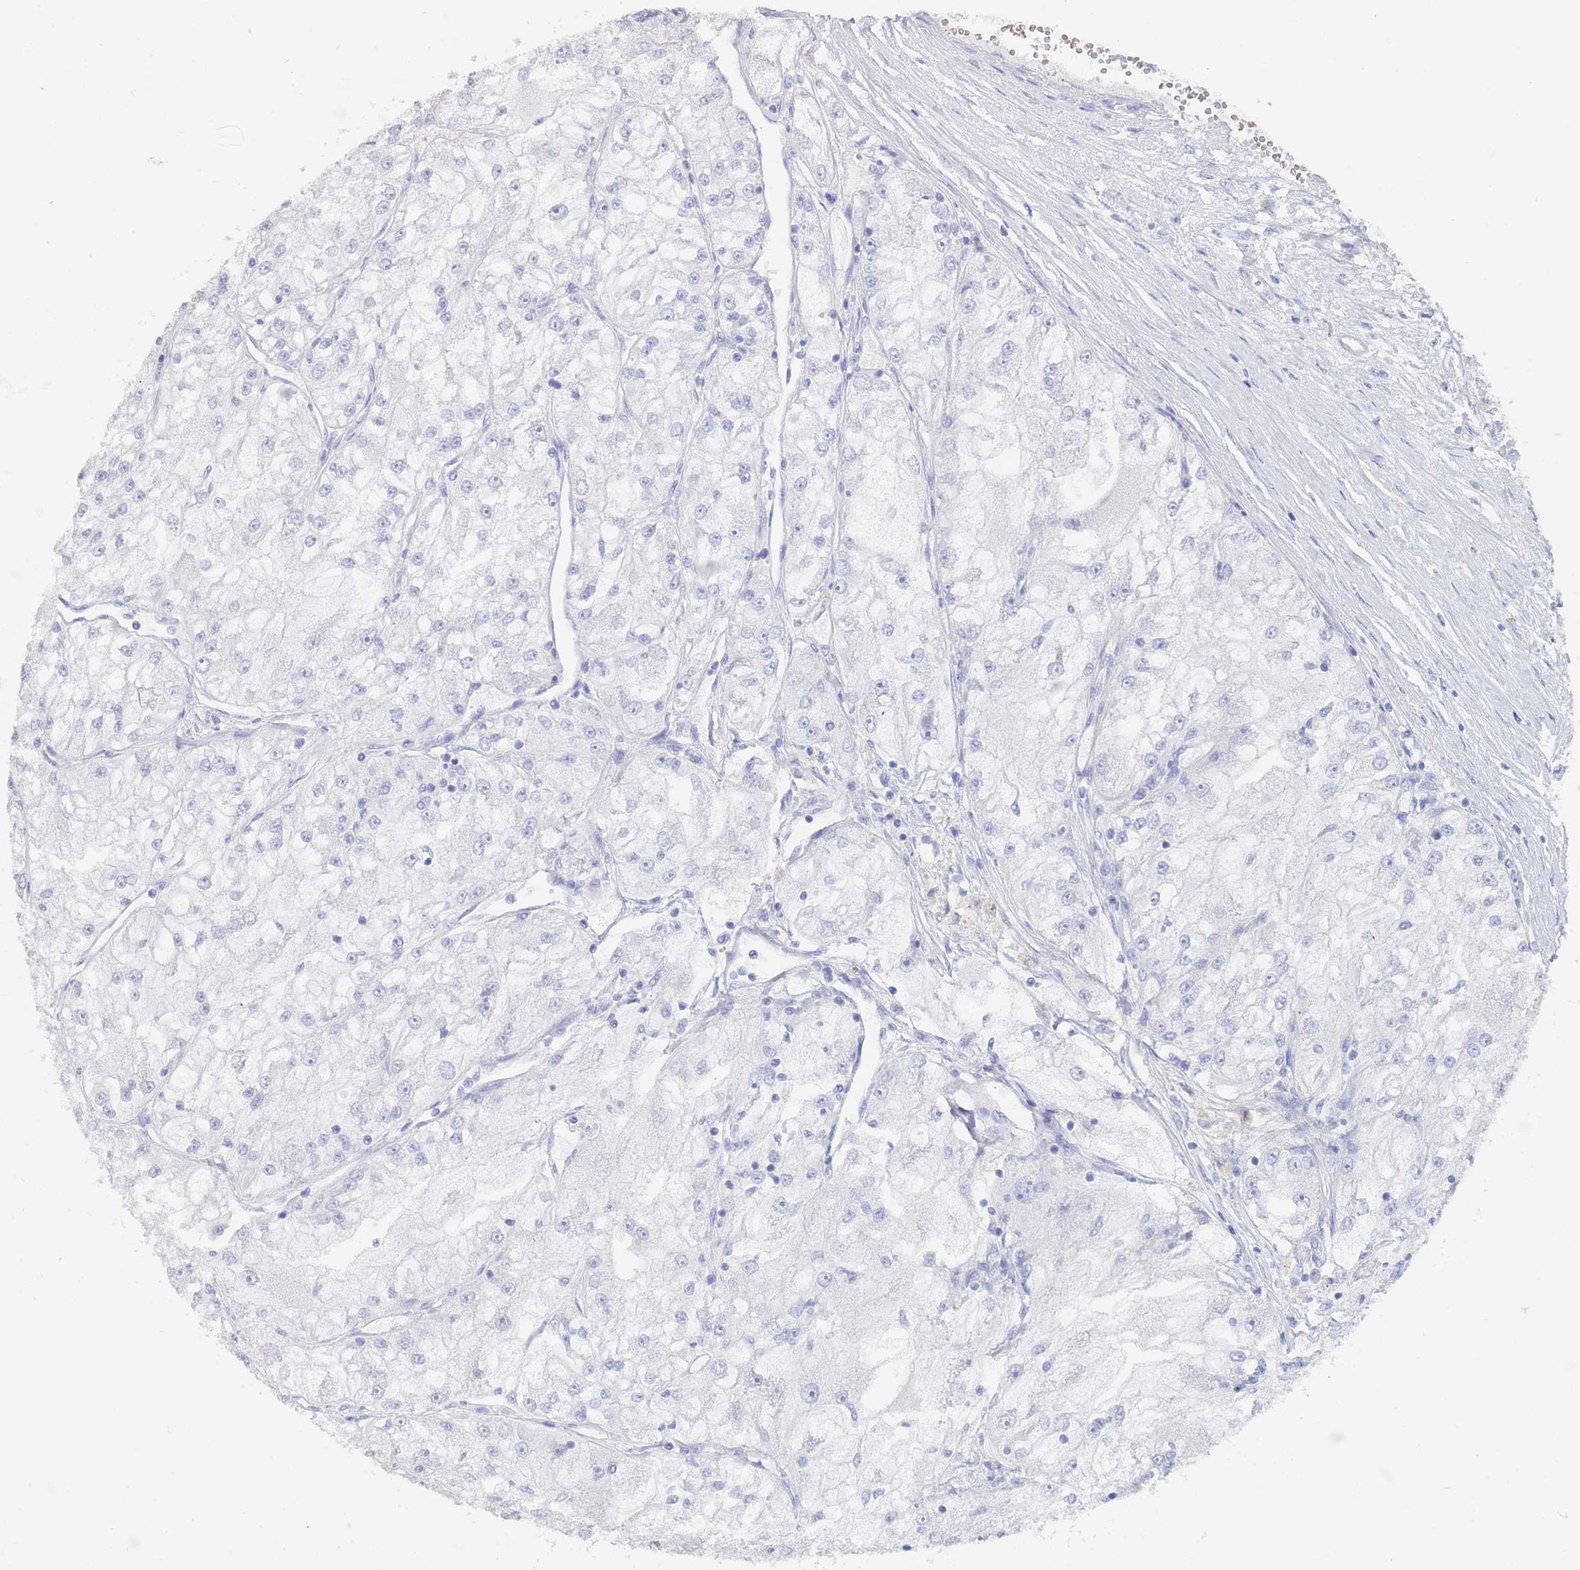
{"staining": {"intensity": "negative", "quantity": "none", "location": "none"}, "tissue": "renal cancer", "cell_type": "Tumor cells", "image_type": "cancer", "snomed": [{"axis": "morphology", "description": "Adenocarcinoma, NOS"}, {"axis": "topography", "description": "Kidney"}], "caption": "IHC histopathology image of renal cancer stained for a protein (brown), which exhibits no expression in tumor cells.", "gene": "SLC25A35", "patient": {"sex": "female", "age": 72}}